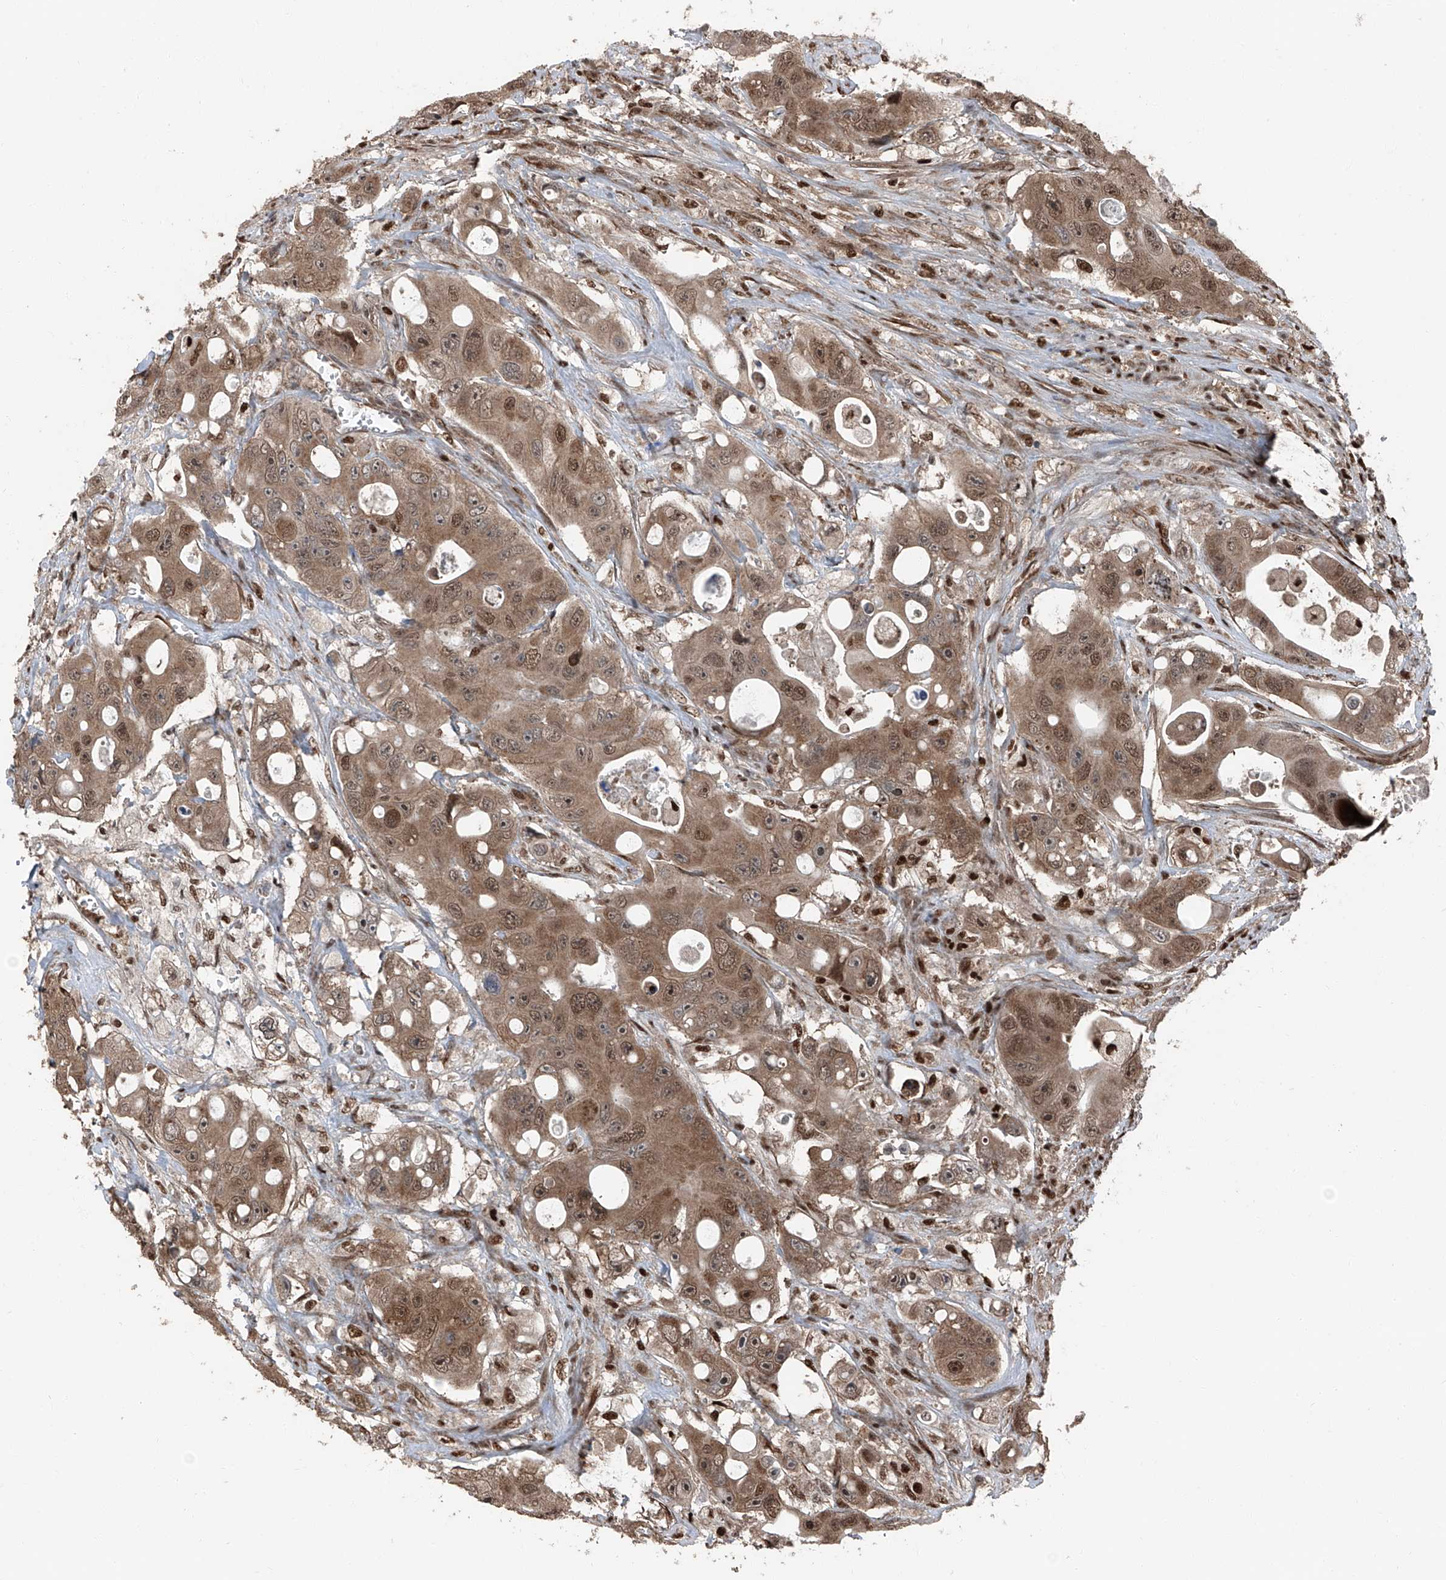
{"staining": {"intensity": "moderate", "quantity": ">75%", "location": "cytoplasmic/membranous,nuclear"}, "tissue": "colorectal cancer", "cell_type": "Tumor cells", "image_type": "cancer", "snomed": [{"axis": "morphology", "description": "Adenocarcinoma, NOS"}, {"axis": "topography", "description": "Colon"}], "caption": "Immunohistochemical staining of adenocarcinoma (colorectal) demonstrates medium levels of moderate cytoplasmic/membranous and nuclear protein positivity in approximately >75% of tumor cells. The staining was performed using DAB (3,3'-diaminobenzidine) to visualize the protein expression in brown, while the nuclei were stained in blue with hematoxylin (Magnification: 20x).", "gene": "FKBP5", "patient": {"sex": "female", "age": 46}}